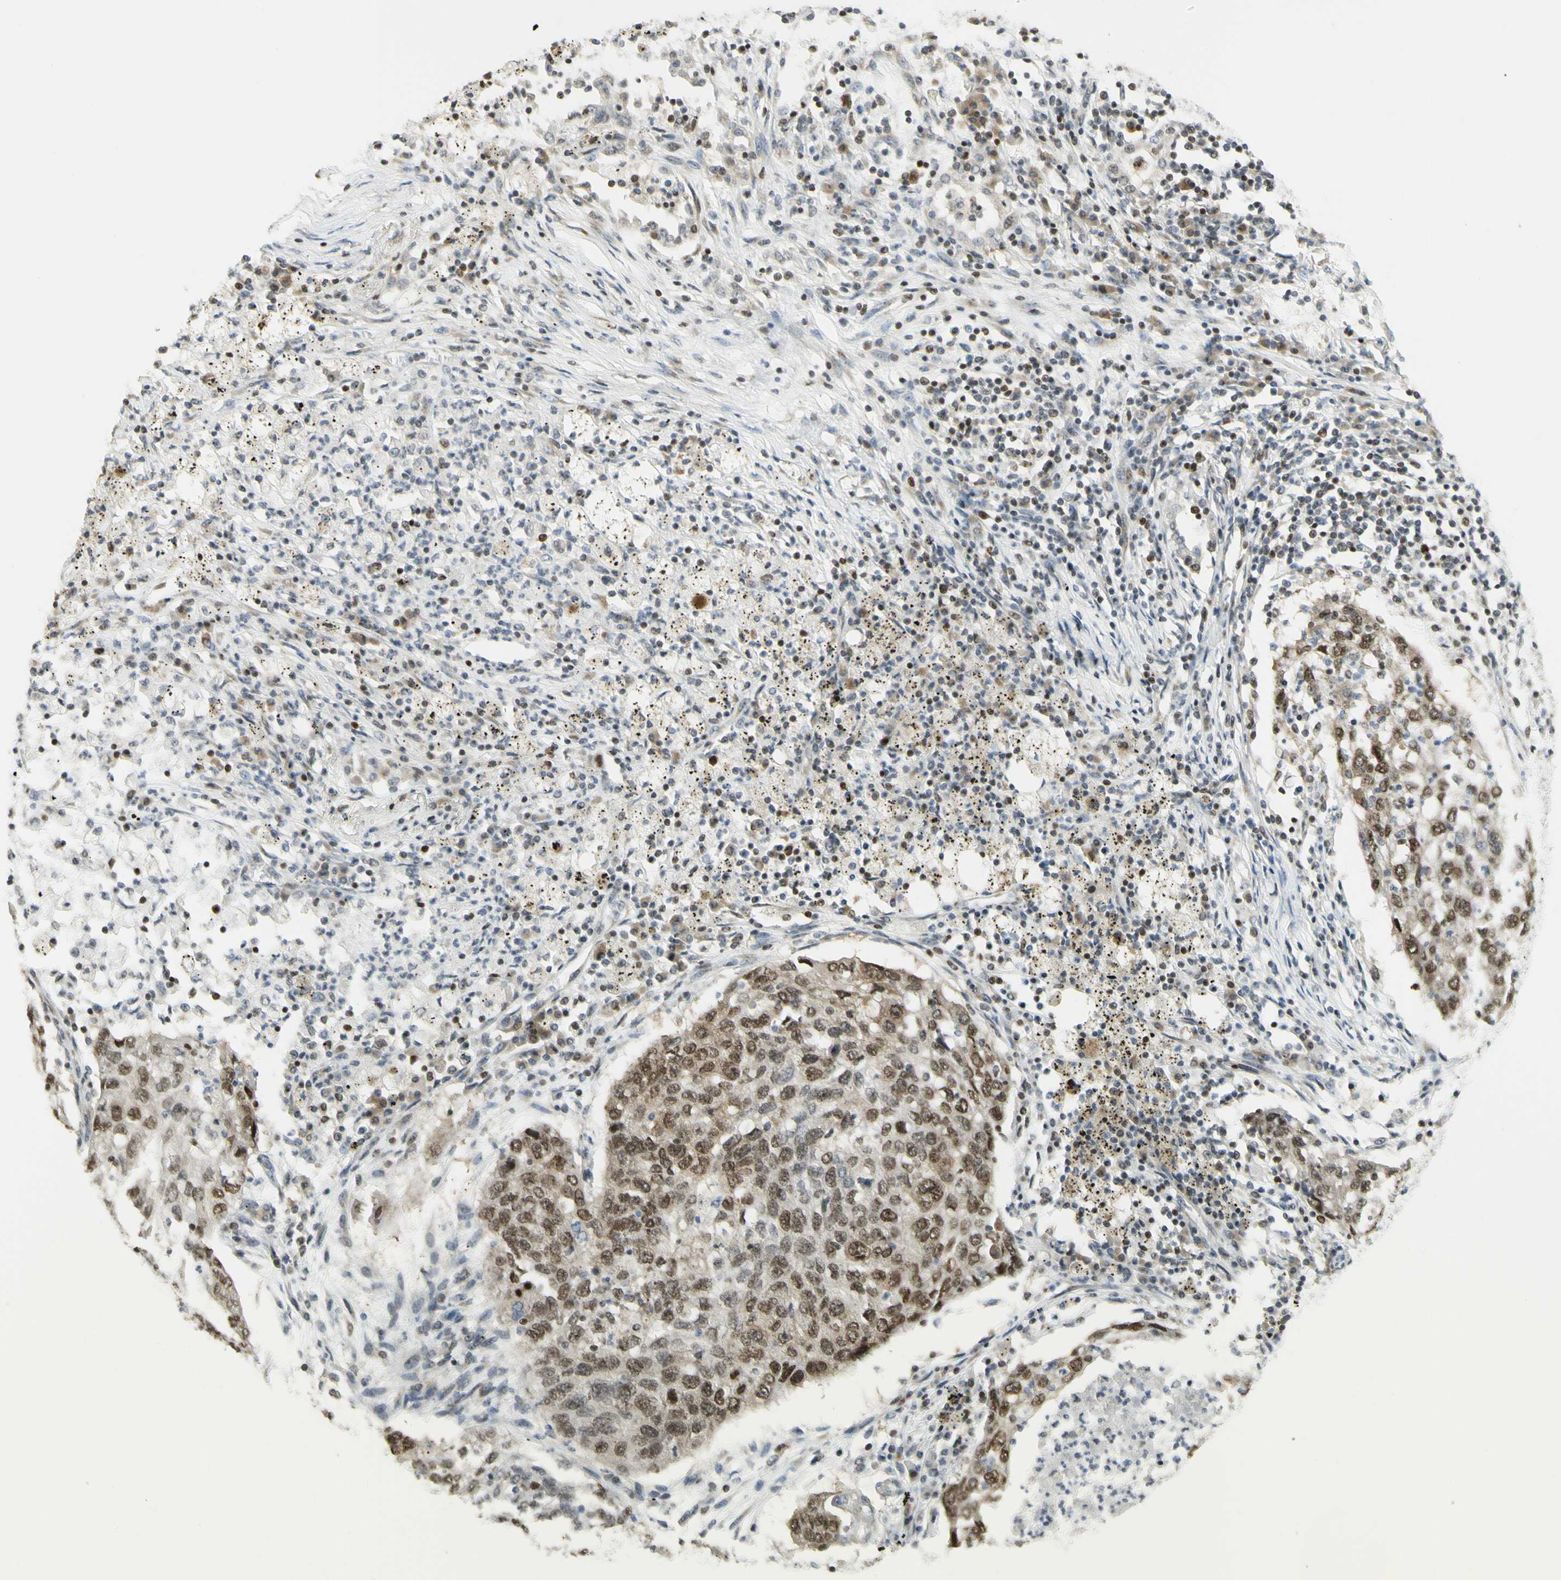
{"staining": {"intensity": "moderate", "quantity": ">75%", "location": "cytoplasmic/membranous,nuclear"}, "tissue": "lung cancer", "cell_type": "Tumor cells", "image_type": "cancer", "snomed": [{"axis": "morphology", "description": "Squamous cell carcinoma, NOS"}, {"axis": "topography", "description": "Lung"}], "caption": "Human lung squamous cell carcinoma stained with a brown dye displays moderate cytoplasmic/membranous and nuclear positive expression in approximately >75% of tumor cells.", "gene": "KIF11", "patient": {"sex": "female", "age": 63}}